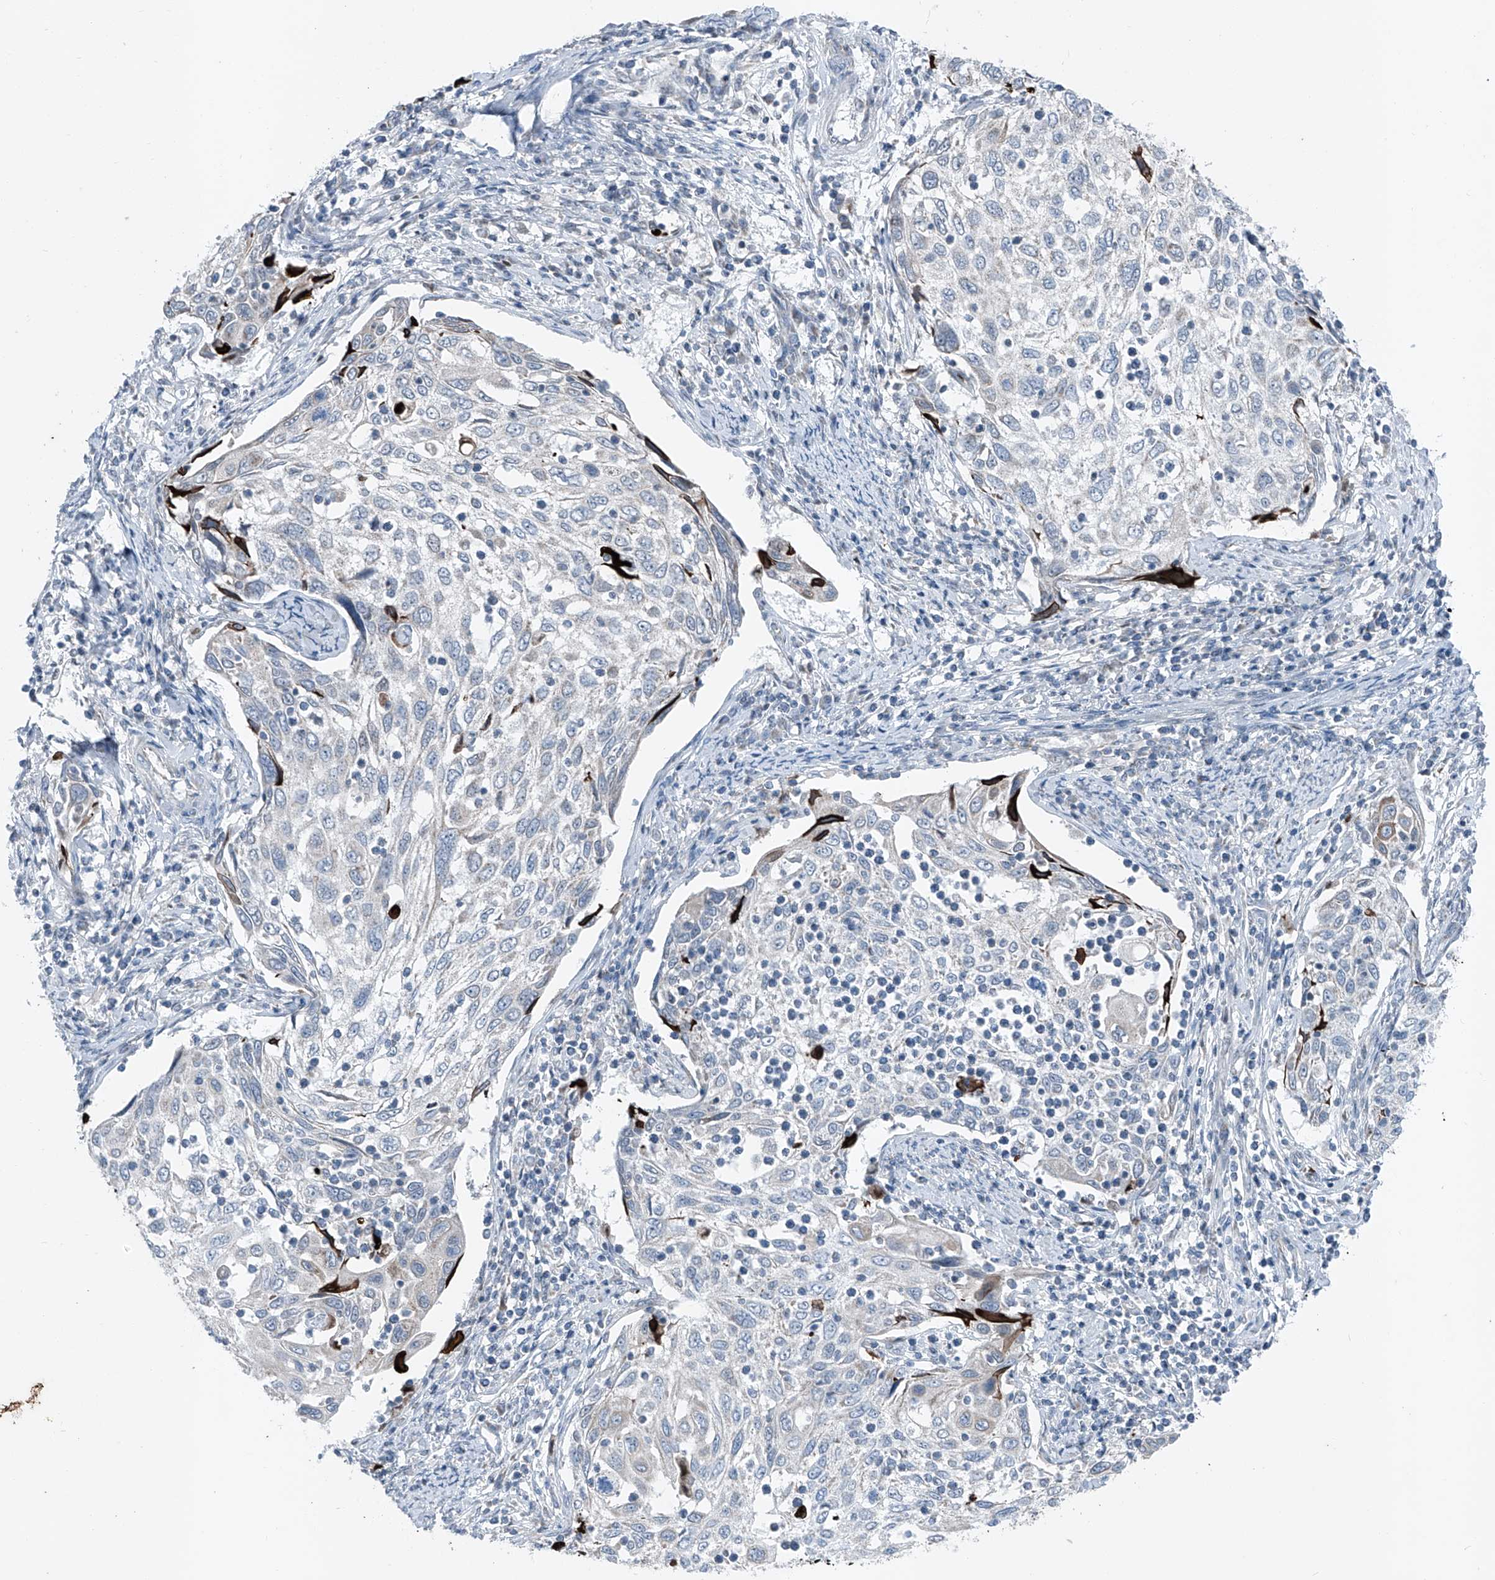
{"staining": {"intensity": "negative", "quantity": "none", "location": "none"}, "tissue": "cervical cancer", "cell_type": "Tumor cells", "image_type": "cancer", "snomed": [{"axis": "morphology", "description": "Squamous cell carcinoma, NOS"}, {"axis": "topography", "description": "Cervix"}], "caption": "Immunohistochemical staining of human cervical cancer shows no significant staining in tumor cells.", "gene": "DYRK1B", "patient": {"sex": "female", "age": 70}}